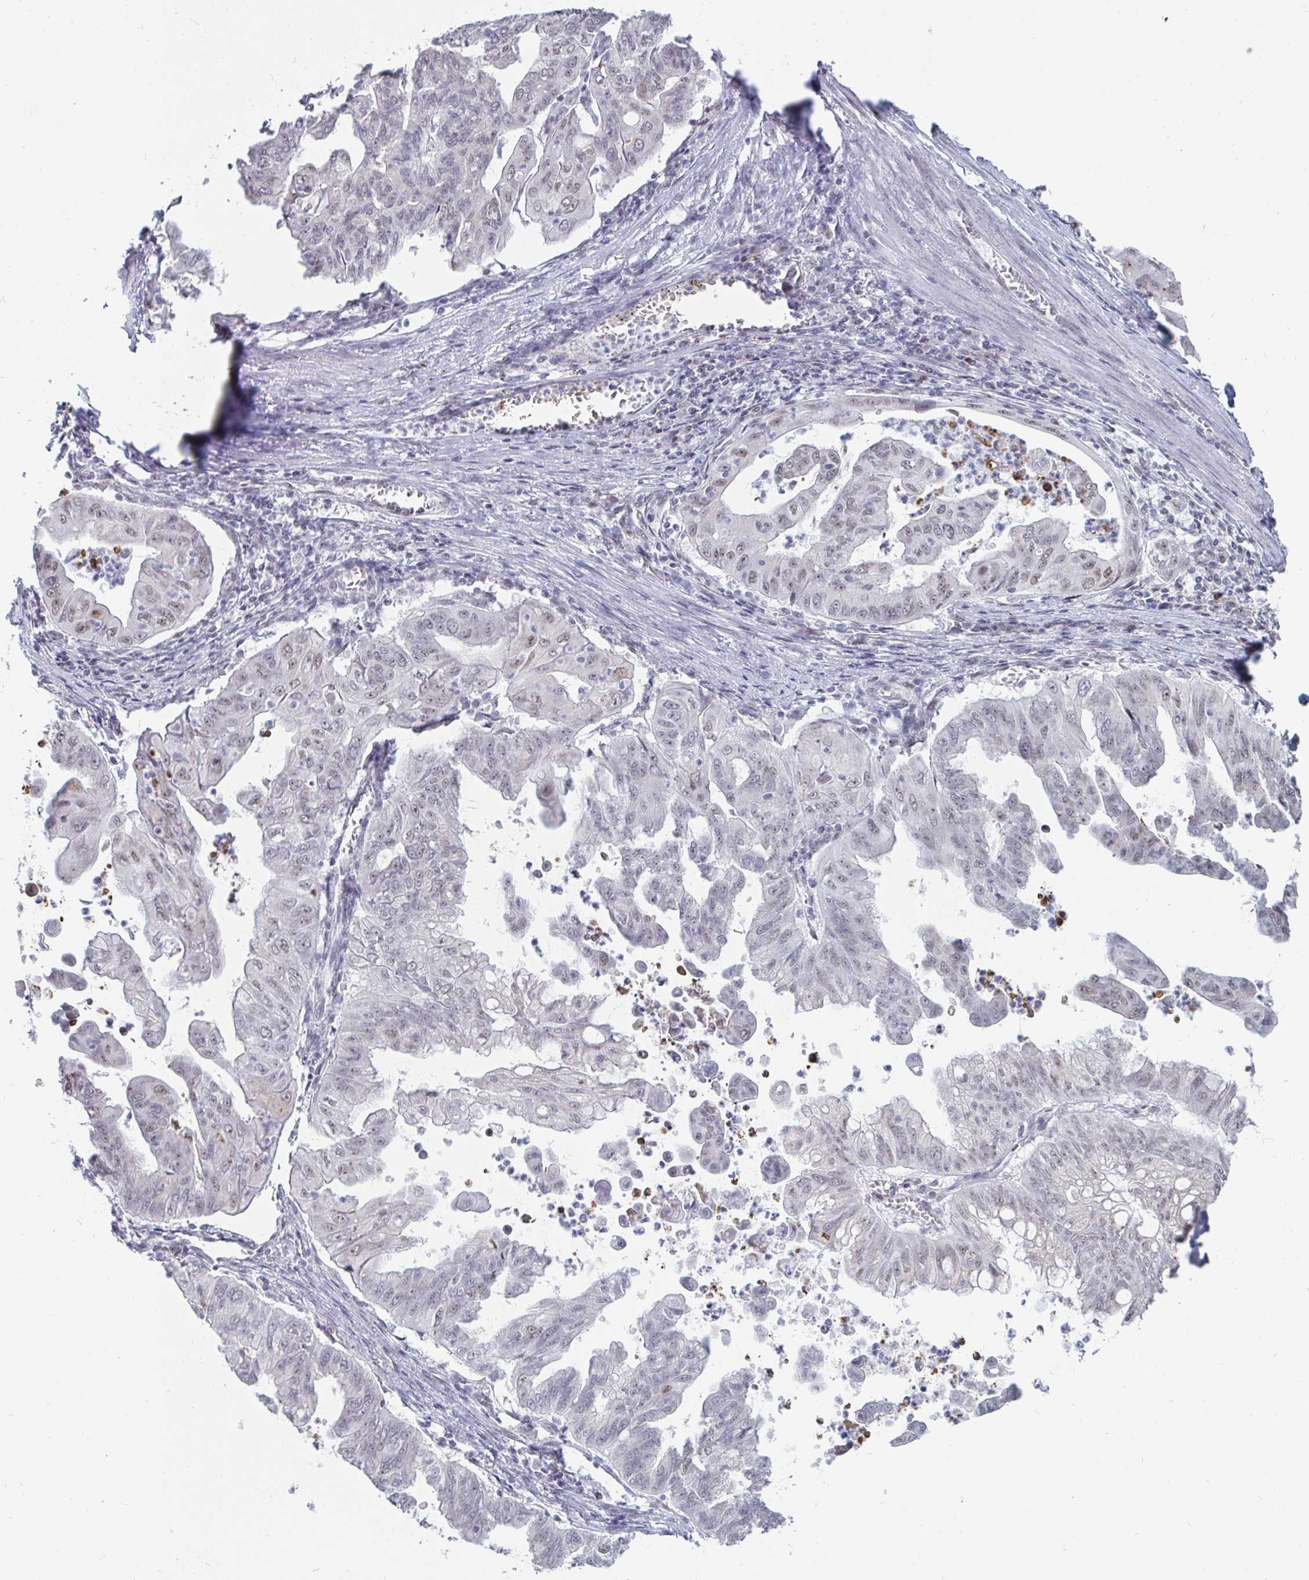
{"staining": {"intensity": "weak", "quantity": "25%-75%", "location": "nuclear"}, "tissue": "stomach cancer", "cell_type": "Tumor cells", "image_type": "cancer", "snomed": [{"axis": "morphology", "description": "Adenocarcinoma, NOS"}, {"axis": "topography", "description": "Stomach, upper"}], "caption": "Brown immunohistochemical staining in human stomach cancer reveals weak nuclear positivity in approximately 25%-75% of tumor cells. (DAB IHC with brightfield microscopy, high magnification).", "gene": "TRIP12", "patient": {"sex": "male", "age": 80}}